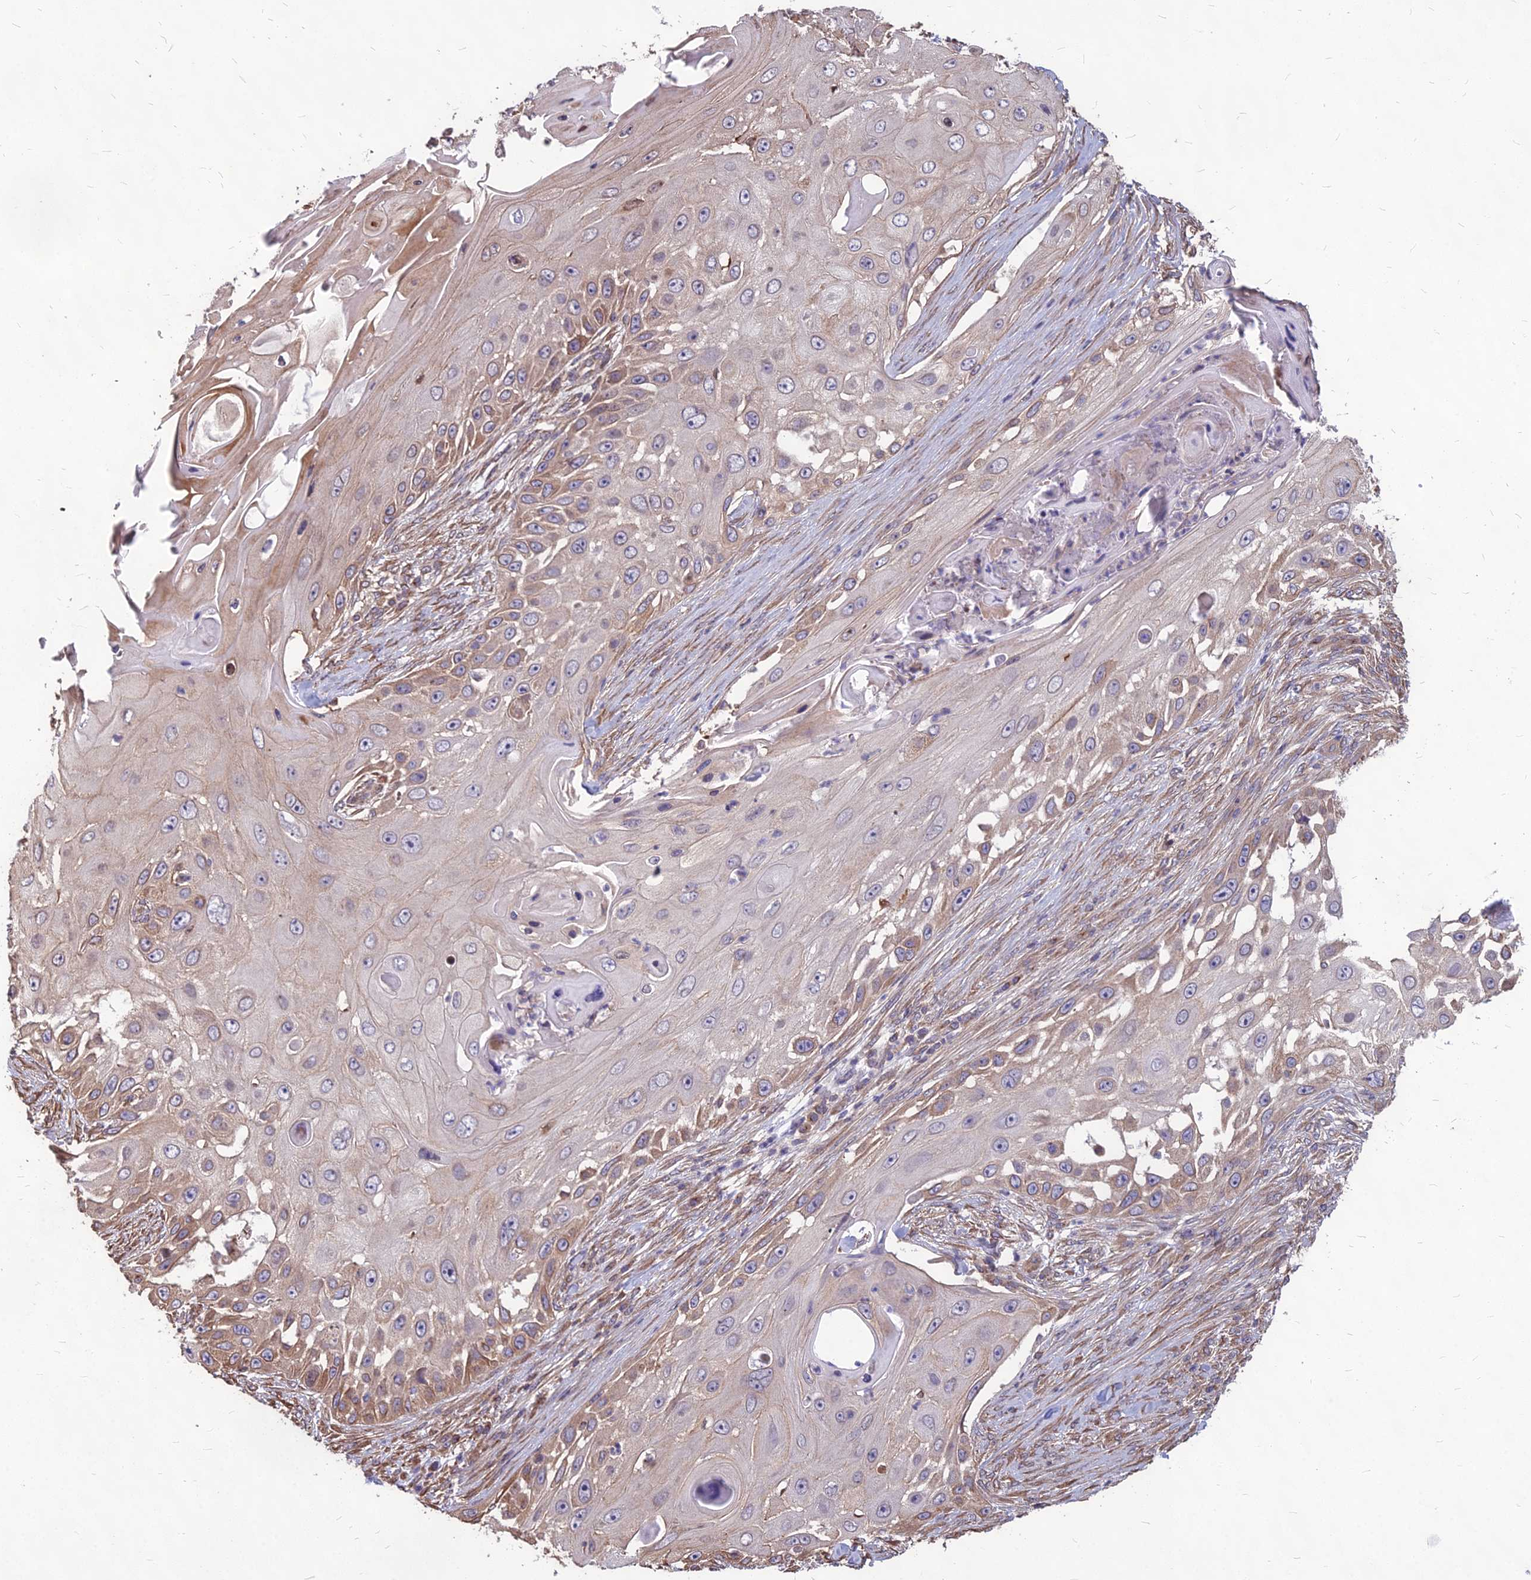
{"staining": {"intensity": "moderate", "quantity": "25%-75%", "location": "cytoplasmic/membranous"}, "tissue": "skin cancer", "cell_type": "Tumor cells", "image_type": "cancer", "snomed": [{"axis": "morphology", "description": "Squamous cell carcinoma, NOS"}, {"axis": "topography", "description": "Skin"}], "caption": "Protein staining of skin cancer (squamous cell carcinoma) tissue shows moderate cytoplasmic/membranous expression in about 25%-75% of tumor cells.", "gene": "LSM6", "patient": {"sex": "female", "age": 44}}